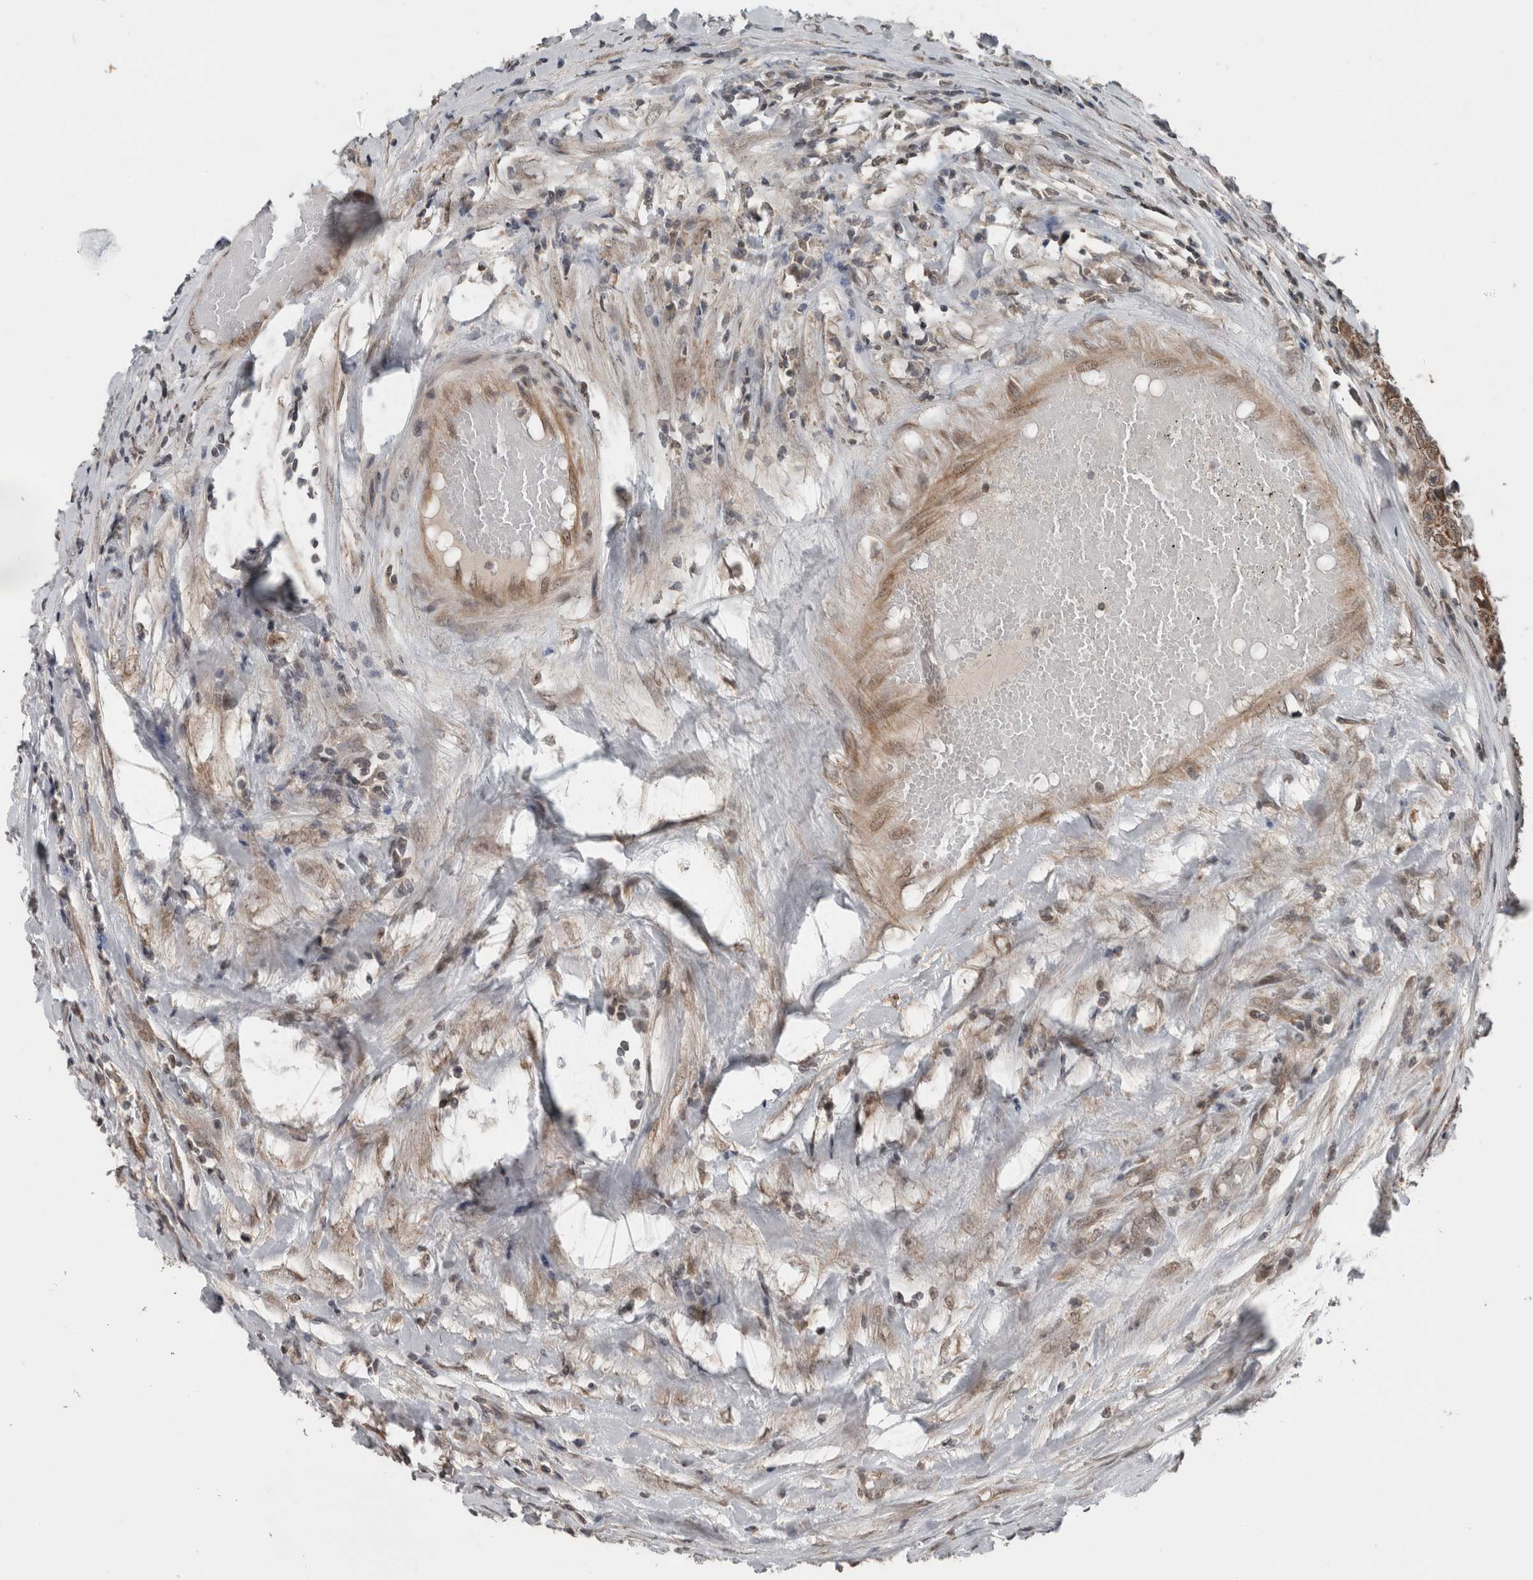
{"staining": {"intensity": "weak", "quantity": ">75%", "location": "cytoplasmic/membranous"}, "tissue": "testis cancer", "cell_type": "Tumor cells", "image_type": "cancer", "snomed": [{"axis": "morphology", "description": "Carcinoma, Embryonal, NOS"}, {"axis": "topography", "description": "Testis"}], "caption": "Immunohistochemical staining of testis cancer demonstrates low levels of weak cytoplasmic/membranous expression in approximately >75% of tumor cells.", "gene": "ENY2", "patient": {"sex": "male", "age": 25}}